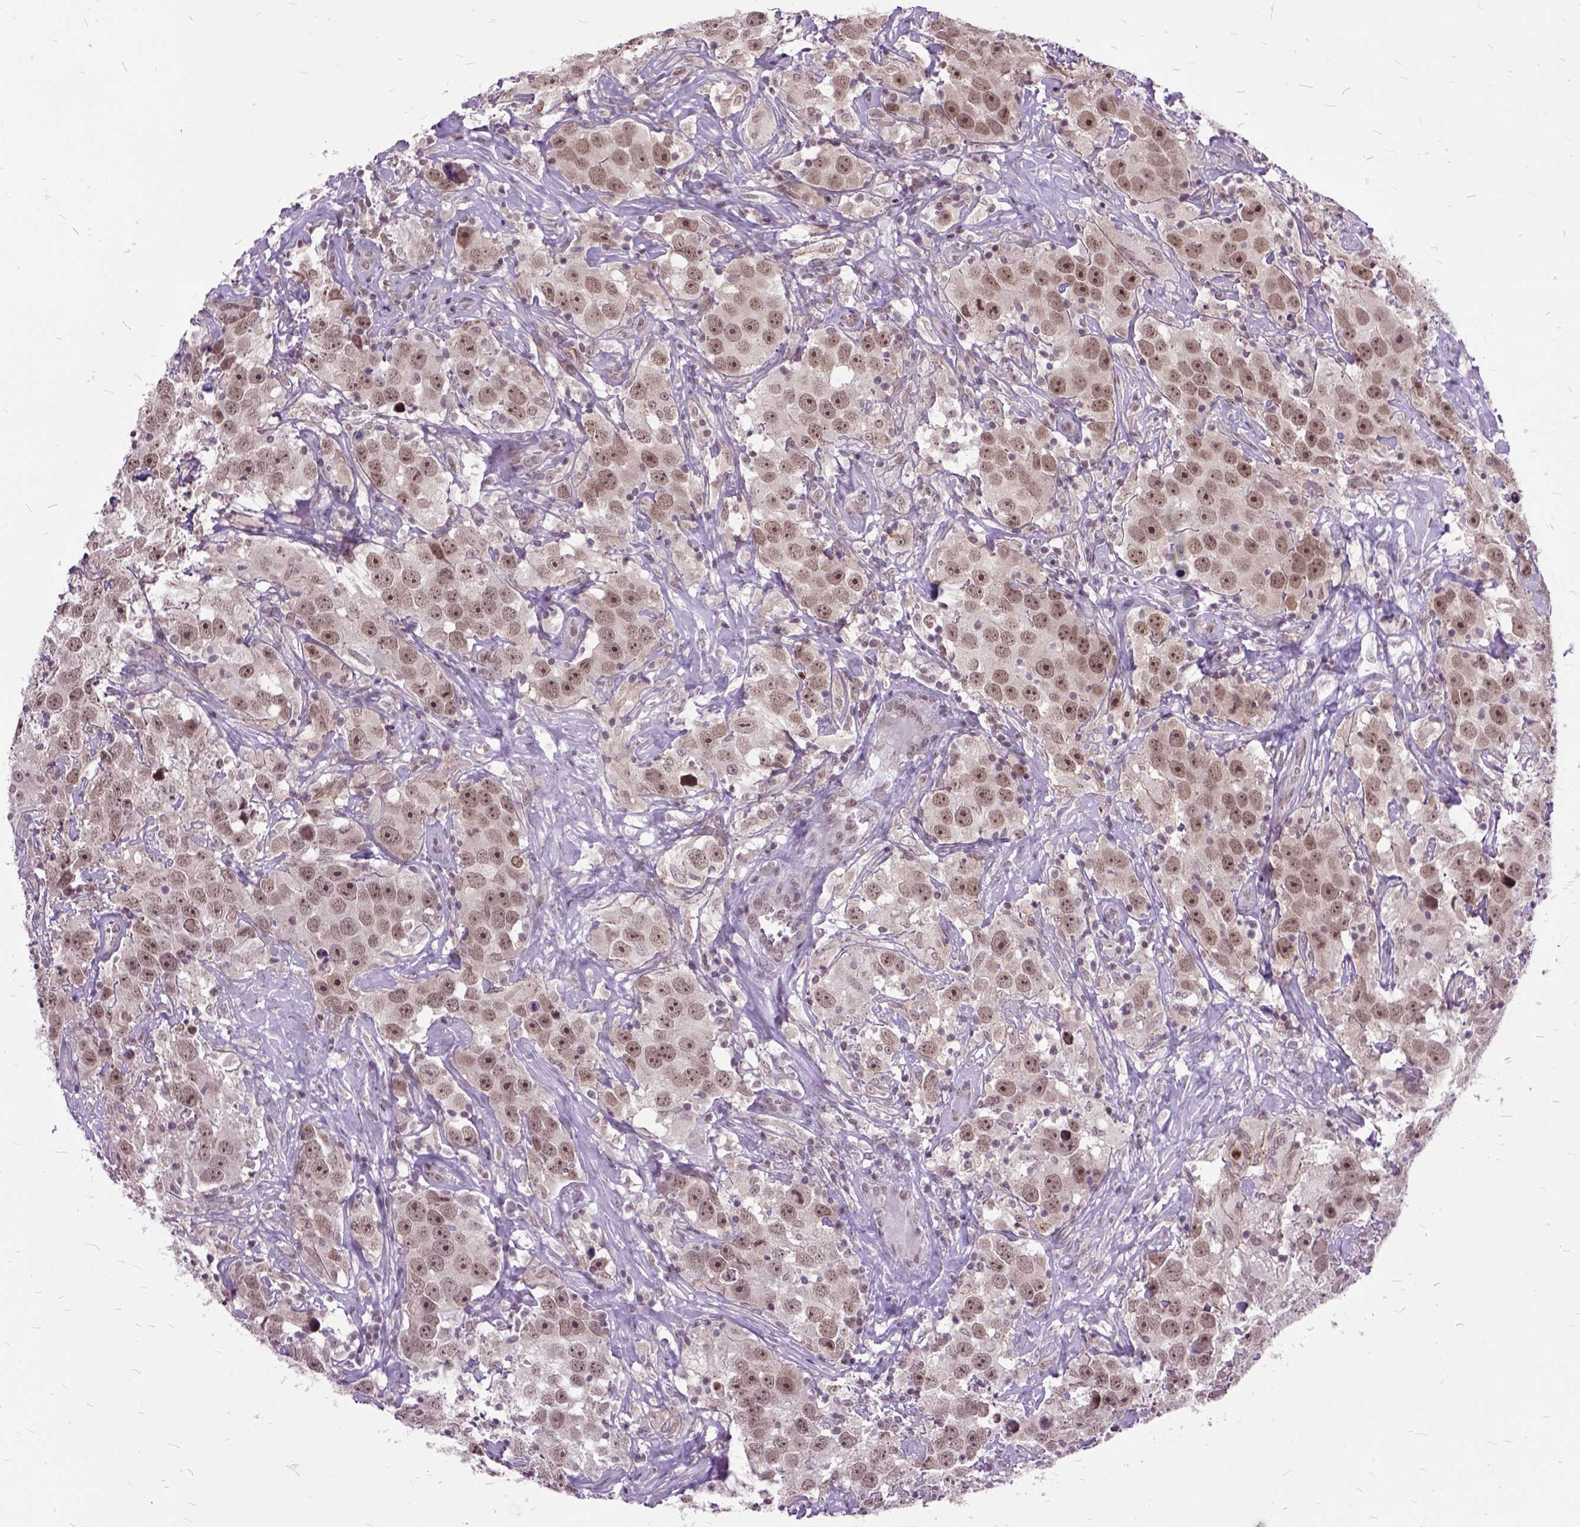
{"staining": {"intensity": "moderate", "quantity": ">75%", "location": "nuclear"}, "tissue": "testis cancer", "cell_type": "Tumor cells", "image_type": "cancer", "snomed": [{"axis": "morphology", "description": "Seminoma, NOS"}, {"axis": "topography", "description": "Testis"}], "caption": "Seminoma (testis) stained with a brown dye shows moderate nuclear positive expression in about >75% of tumor cells.", "gene": "ORC5", "patient": {"sex": "male", "age": 49}}